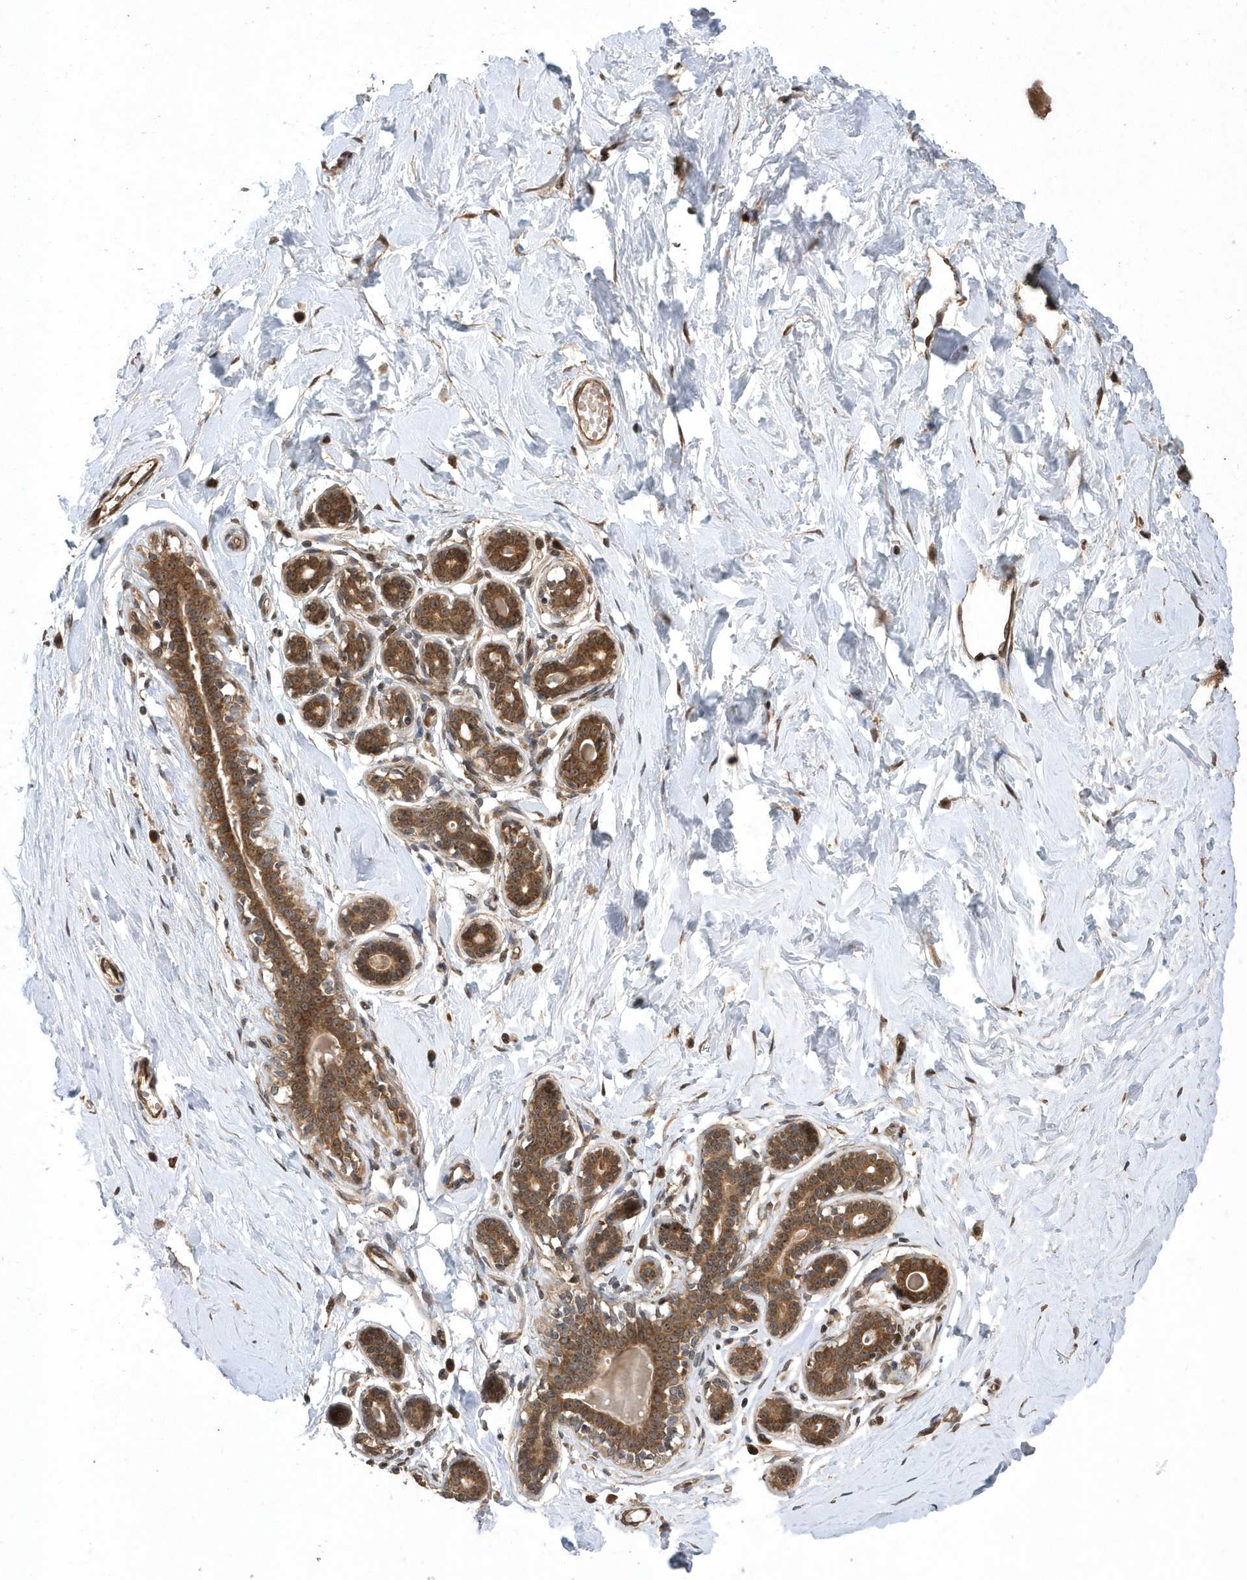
{"staining": {"intensity": "weak", "quantity": "25%-75%", "location": "cytoplasmic/membranous,nuclear"}, "tissue": "breast", "cell_type": "Adipocytes", "image_type": "normal", "snomed": [{"axis": "morphology", "description": "Normal tissue, NOS"}, {"axis": "morphology", "description": "Adenoma, NOS"}, {"axis": "topography", "description": "Breast"}], "caption": "A brown stain shows weak cytoplasmic/membranous,nuclear expression of a protein in adipocytes of benign human breast.", "gene": "WASHC5", "patient": {"sex": "female", "age": 23}}